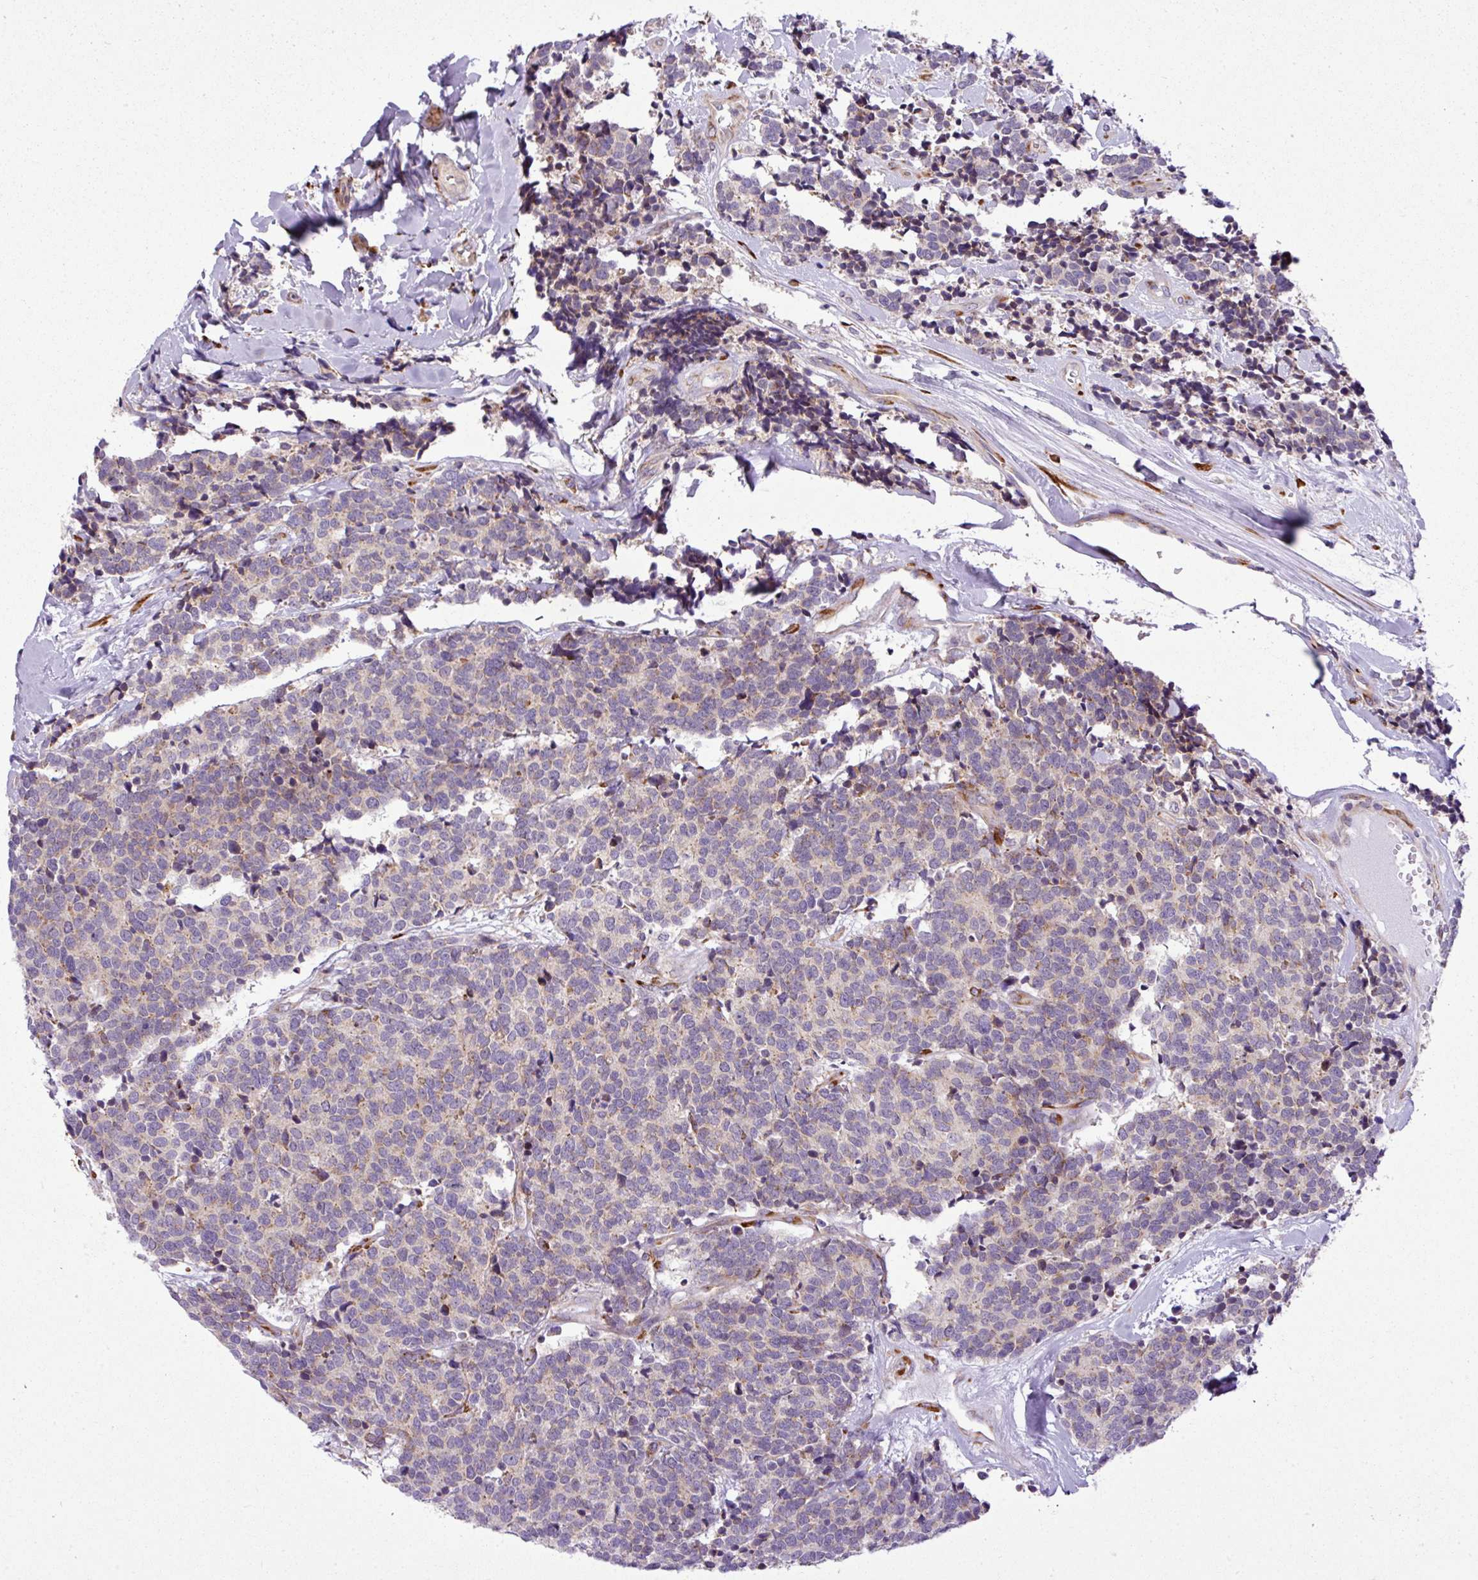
{"staining": {"intensity": "moderate", "quantity": "<25%", "location": "cytoplasmic/membranous"}, "tissue": "carcinoid", "cell_type": "Tumor cells", "image_type": "cancer", "snomed": [{"axis": "morphology", "description": "Carcinoid, malignant, NOS"}, {"axis": "topography", "description": "Skin"}], "caption": "DAB immunohistochemical staining of malignant carcinoid reveals moderate cytoplasmic/membranous protein expression in about <25% of tumor cells. Using DAB (brown) and hematoxylin (blue) stains, captured at high magnification using brightfield microscopy.", "gene": "CFAP97", "patient": {"sex": "female", "age": 79}}